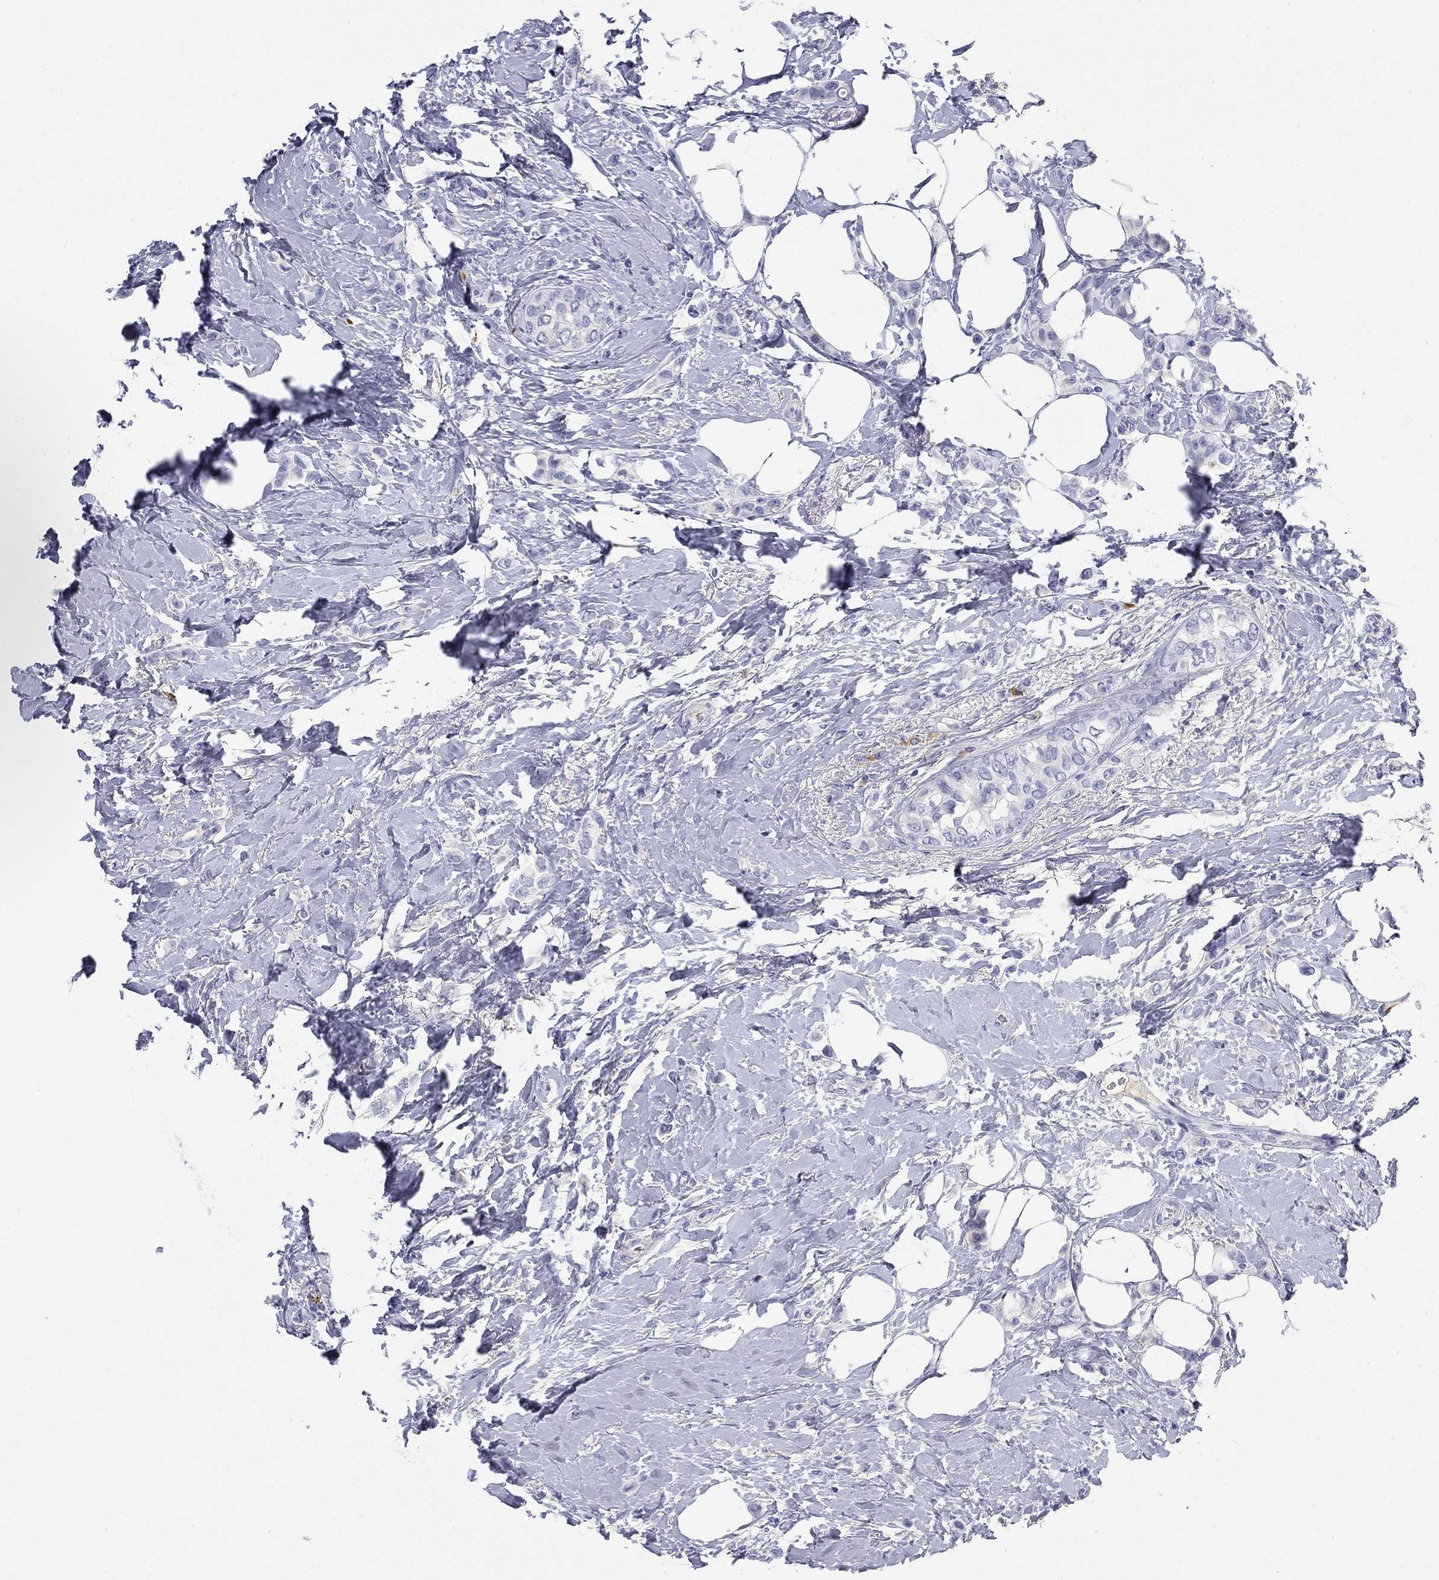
{"staining": {"intensity": "negative", "quantity": "none", "location": "none"}, "tissue": "breast cancer", "cell_type": "Tumor cells", "image_type": "cancer", "snomed": [{"axis": "morphology", "description": "Lobular carcinoma"}, {"axis": "topography", "description": "Breast"}], "caption": "Photomicrograph shows no protein staining in tumor cells of breast cancer tissue.", "gene": "PHOX2B", "patient": {"sex": "female", "age": 66}}